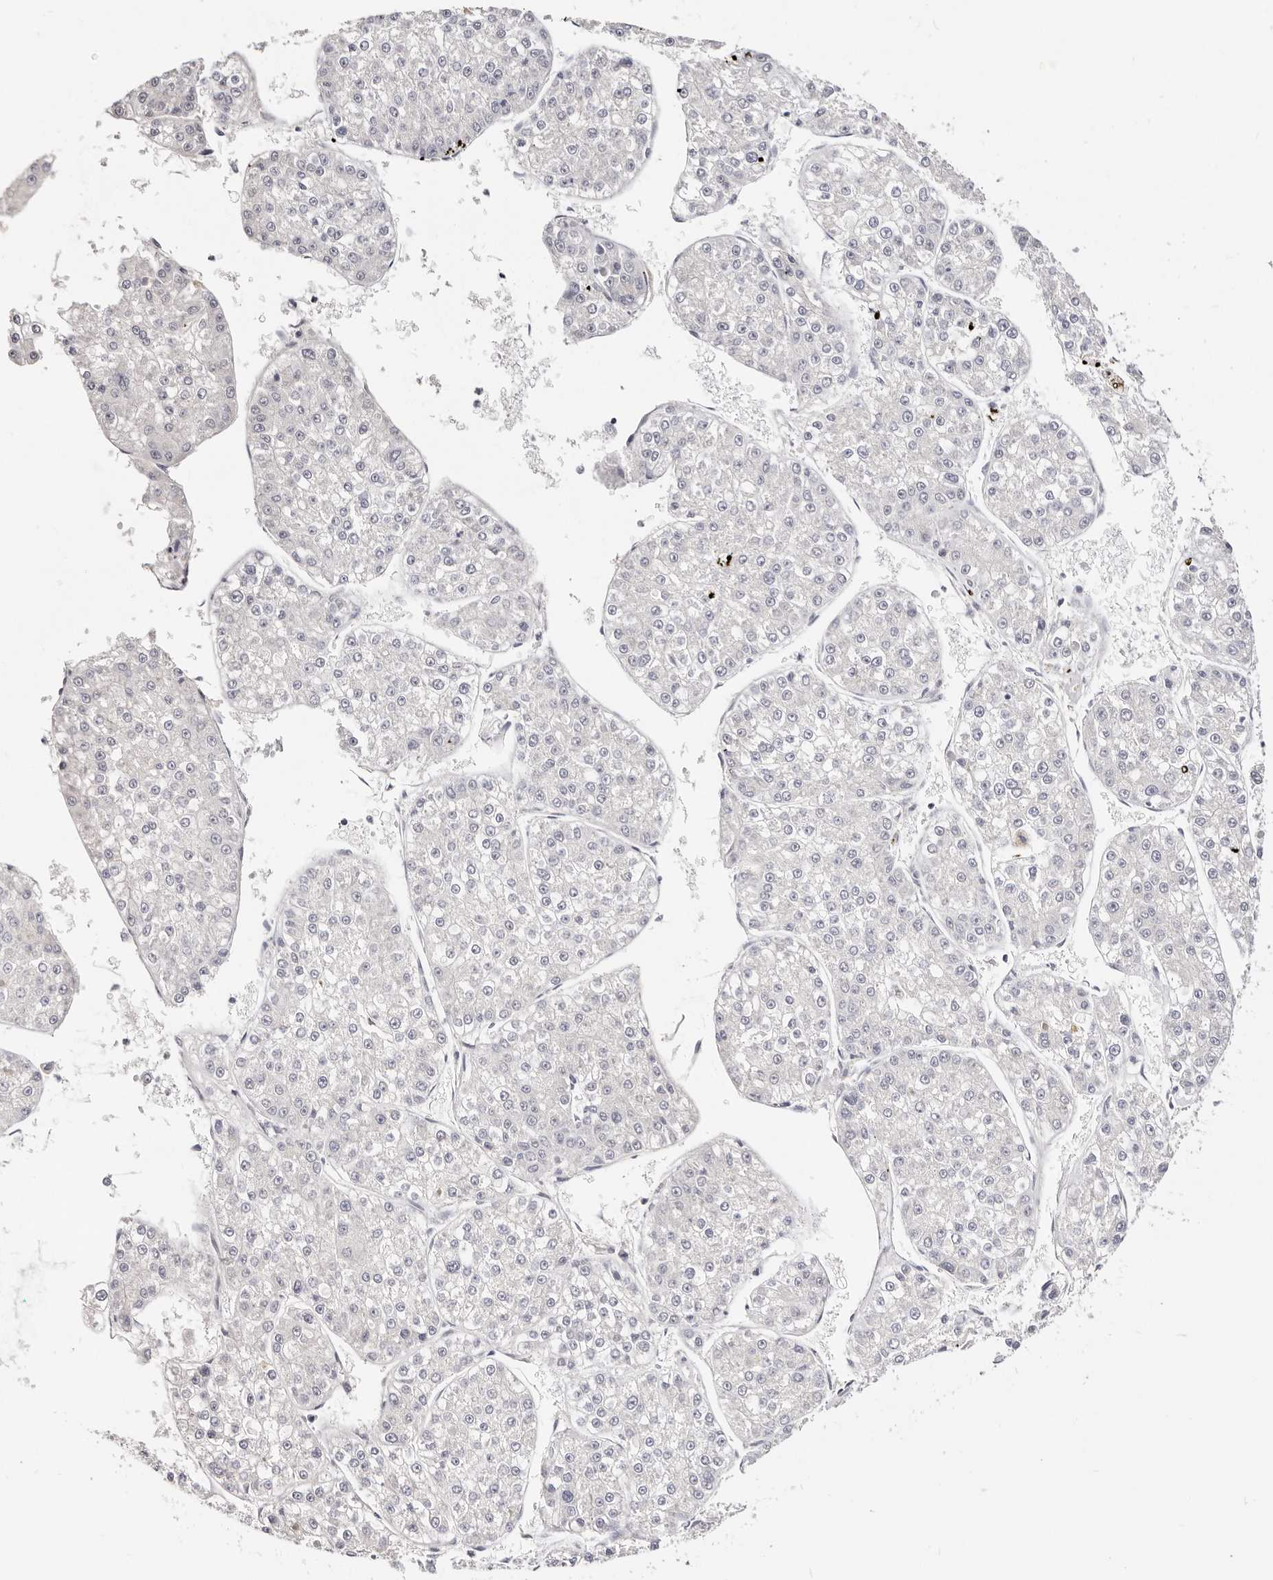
{"staining": {"intensity": "negative", "quantity": "none", "location": "none"}, "tissue": "liver cancer", "cell_type": "Tumor cells", "image_type": "cancer", "snomed": [{"axis": "morphology", "description": "Carcinoma, Hepatocellular, NOS"}, {"axis": "topography", "description": "Liver"}], "caption": "An image of human hepatocellular carcinoma (liver) is negative for staining in tumor cells.", "gene": "VIPAS39", "patient": {"sex": "female", "age": 73}}